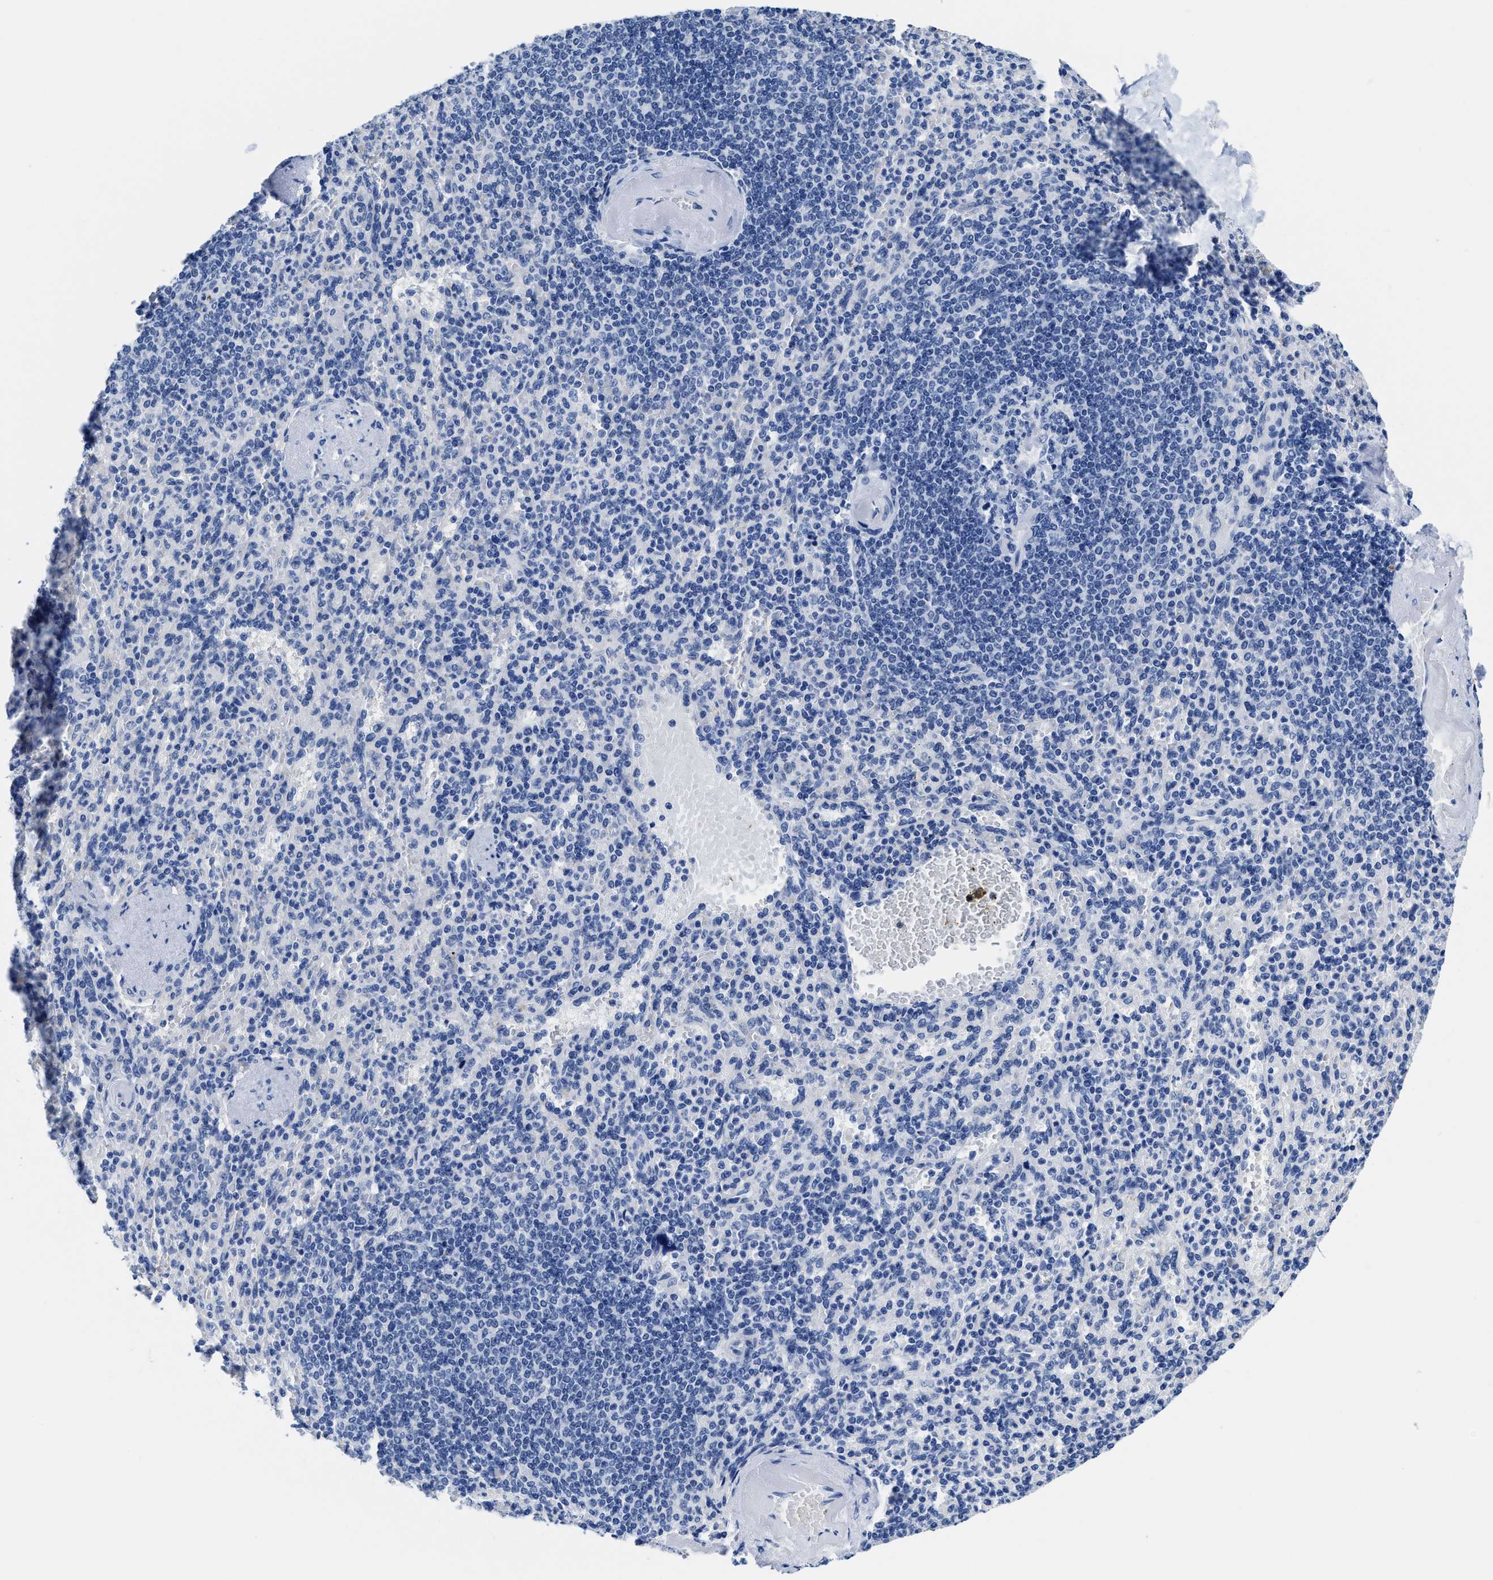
{"staining": {"intensity": "negative", "quantity": "none", "location": "none"}, "tissue": "spleen", "cell_type": "Cells in red pulp", "image_type": "normal", "snomed": [{"axis": "morphology", "description": "Normal tissue, NOS"}, {"axis": "topography", "description": "Spleen"}], "caption": "A high-resolution photomicrograph shows IHC staining of benign spleen, which displays no significant expression in cells in red pulp.", "gene": "HOOK1", "patient": {"sex": "female", "age": 74}}